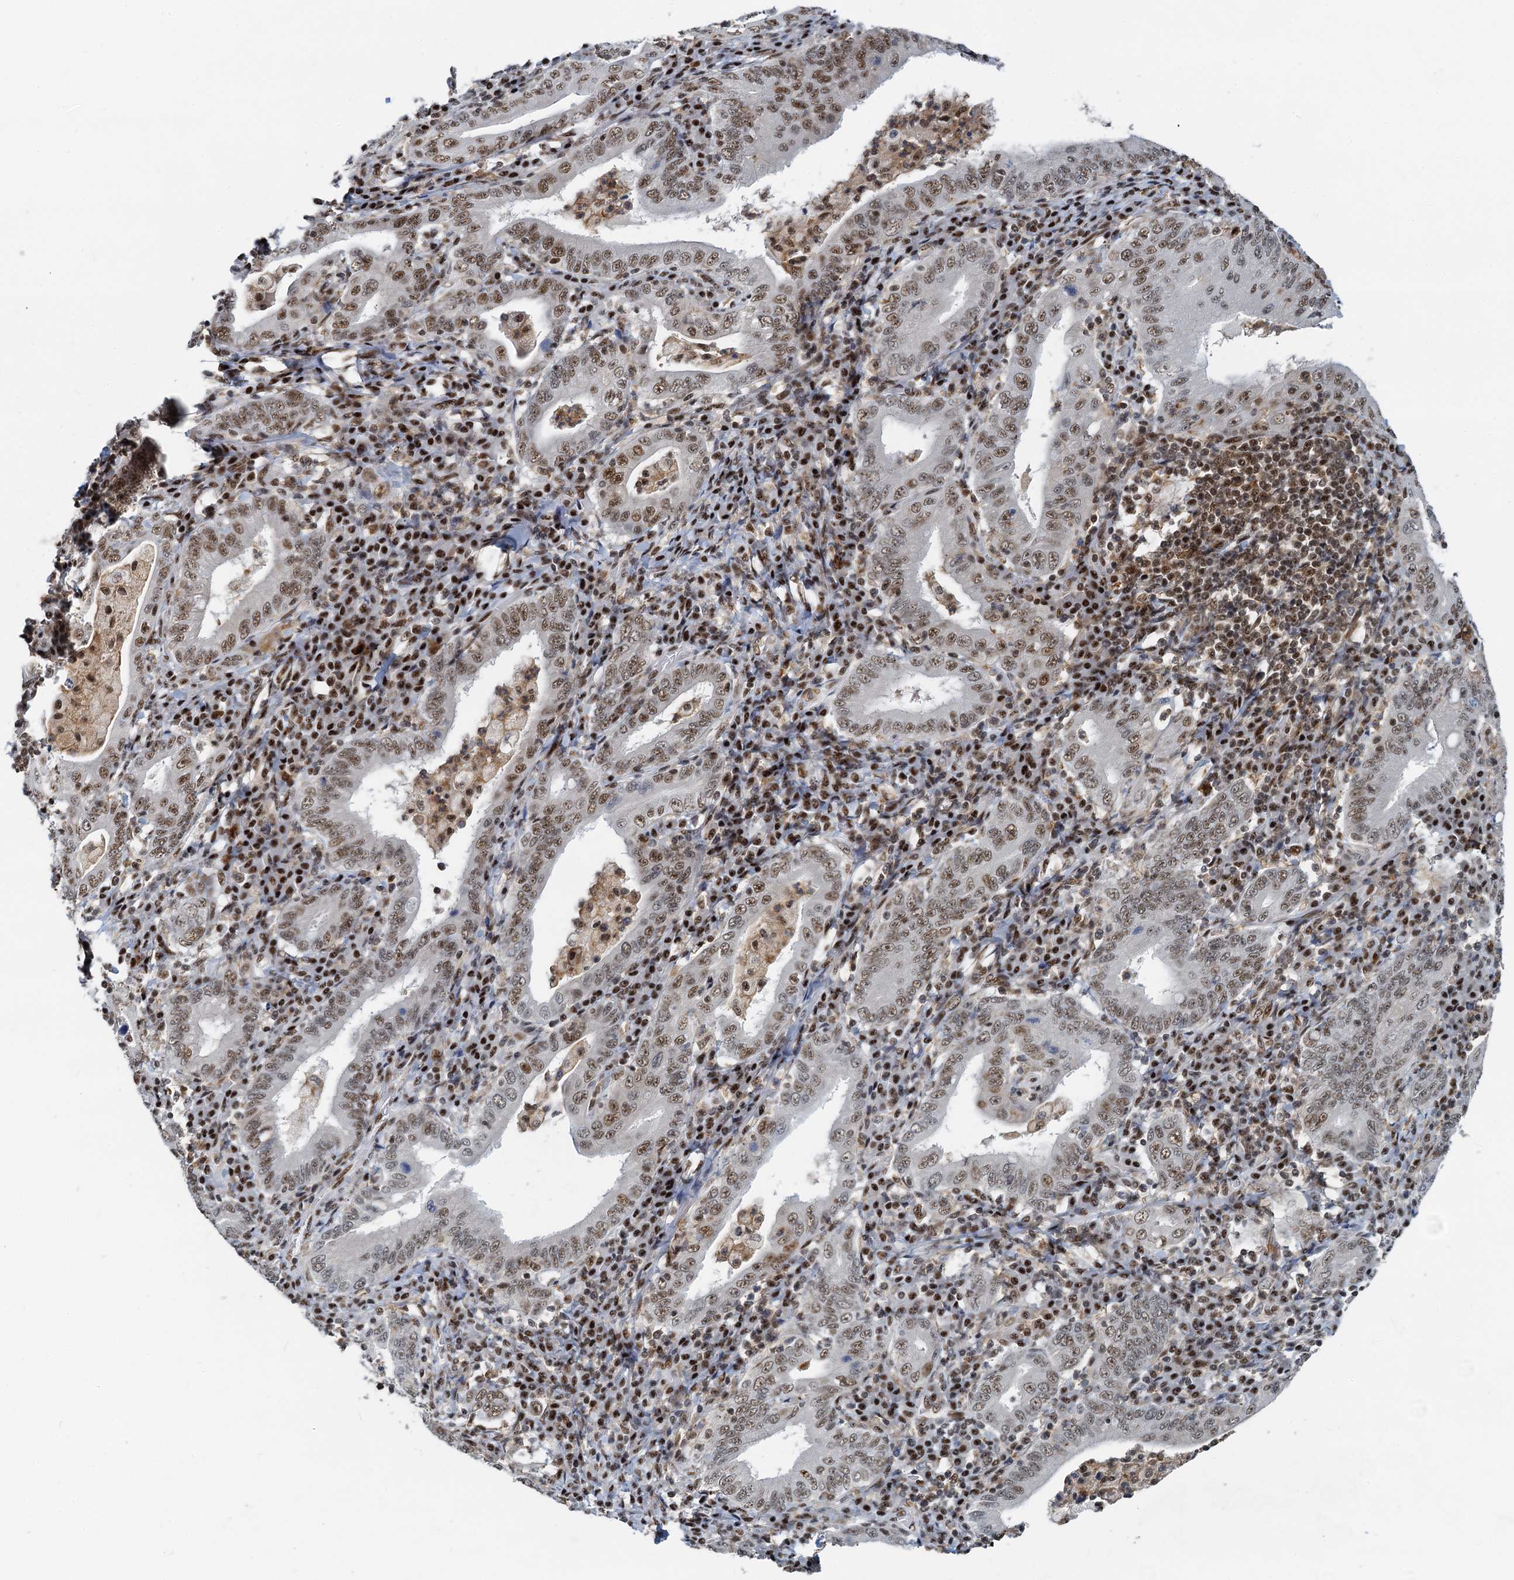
{"staining": {"intensity": "moderate", "quantity": ">75%", "location": "nuclear"}, "tissue": "stomach cancer", "cell_type": "Tumor cells", "image_type": "cancer", "snomed": [{"axis": "morphology", "description": "Normal tissue, NOS"}, {"axis": "morphology", "description": "Adenocarcinoma, NOS"}, {"axis": "topography", "description": "Esophagus"}, {"axis": "topography", "description": "Stomach, upper"}, {"axis": "topography", "description": "Peripheral nerve tissue"}], "caption": "Stomach adenocarcinoma stained for a protein reveals moderate nuclear positivity in tumor cells.", "gene": "RBM26", "patient": {"sex": "male", "age": 62}}